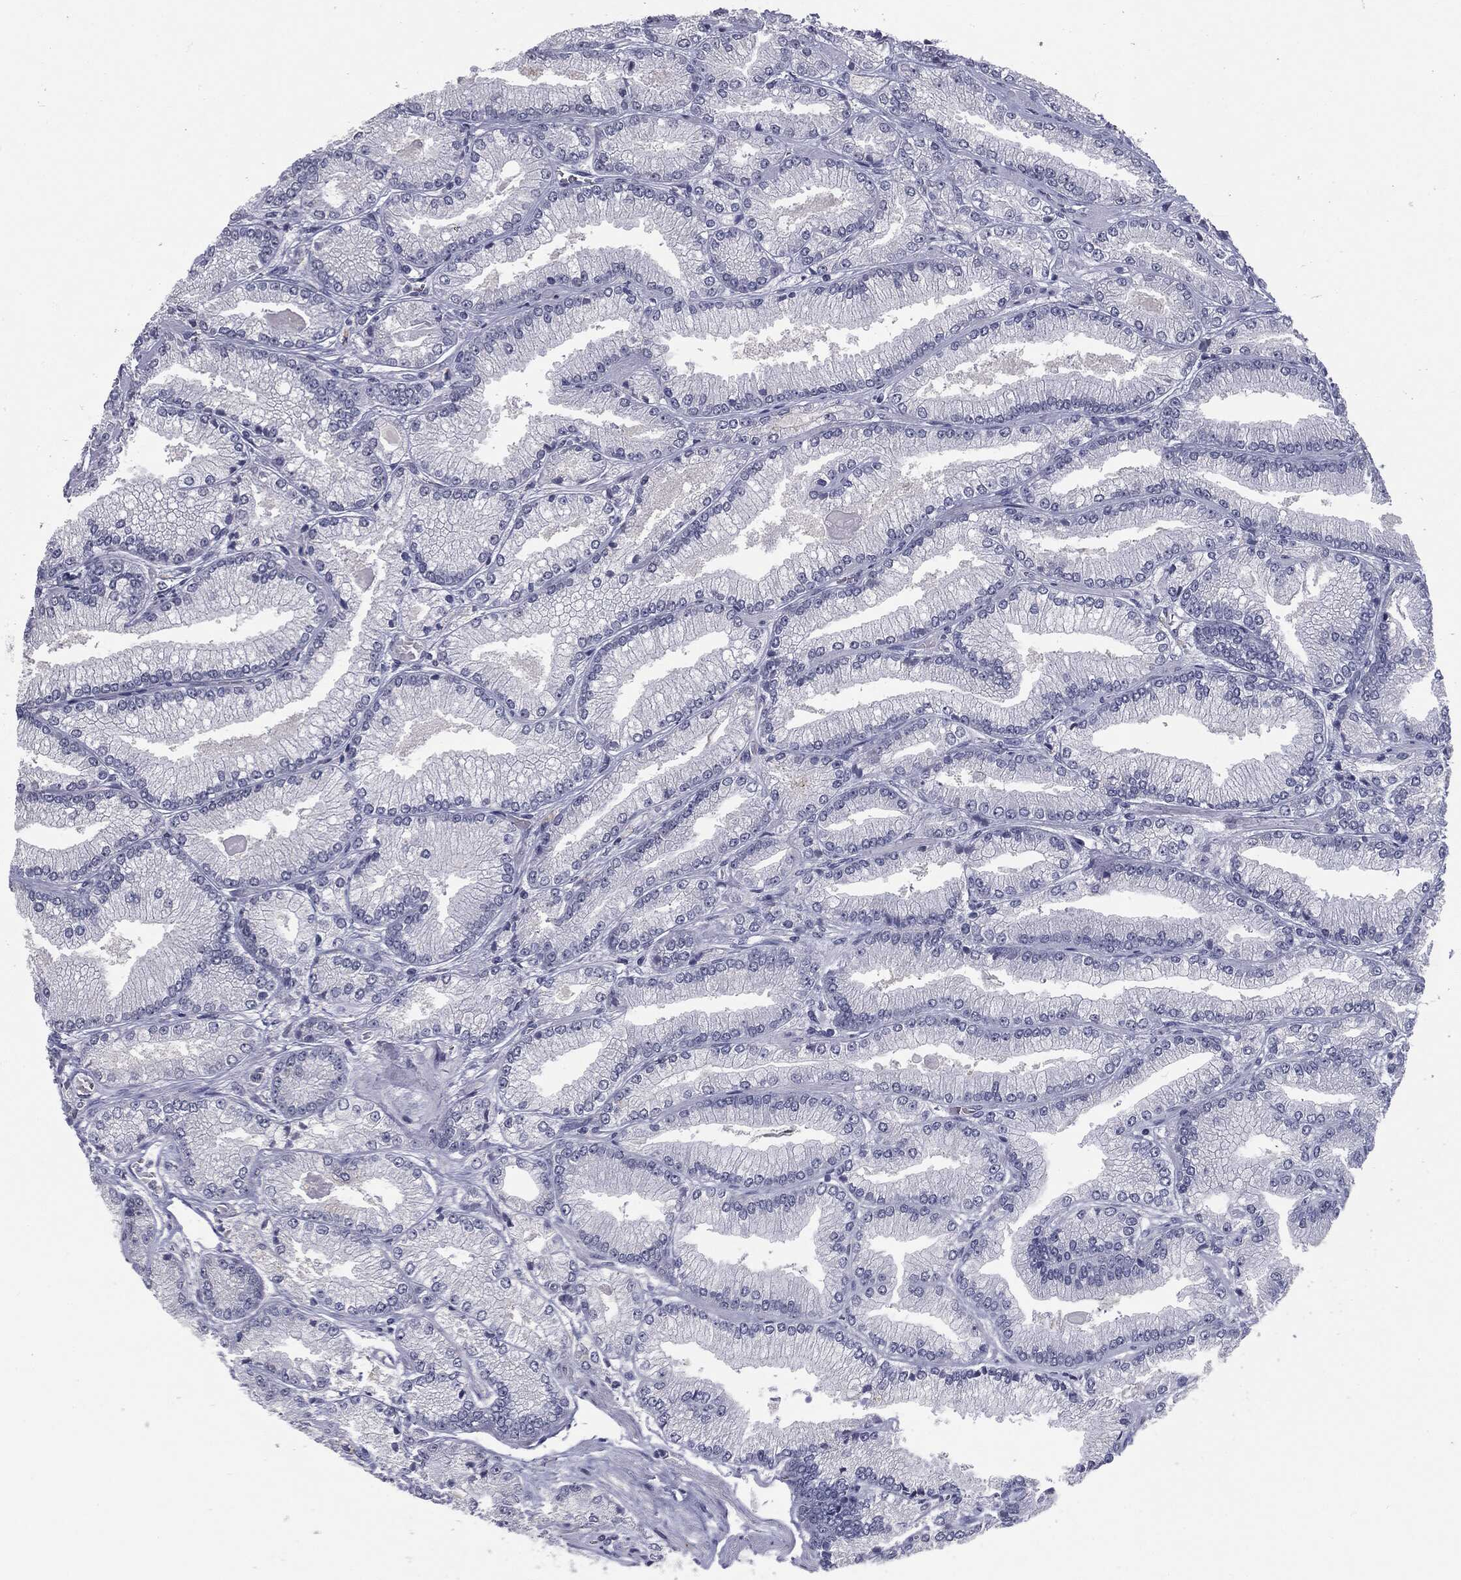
{"staining": {"intensity": "negative", "quantity": "none", "location": "none"}, "tissue": "prostate cancer", "cell_type": "Tumor cells", "image_type": "cancer", "snomed": [{"axis": "morphology", "description": "Adenocarcinoma, Low grade"}, {"axis": "topography", "description": "Prostate"}], "caption": "DAB immunohistochemical staining of prostate cancer (adenocarcinoma (low-grade)) reveals no significant expression in tumor cells.", "gene": "MUC1", "patient": {"sex": "male", "age": 67}}